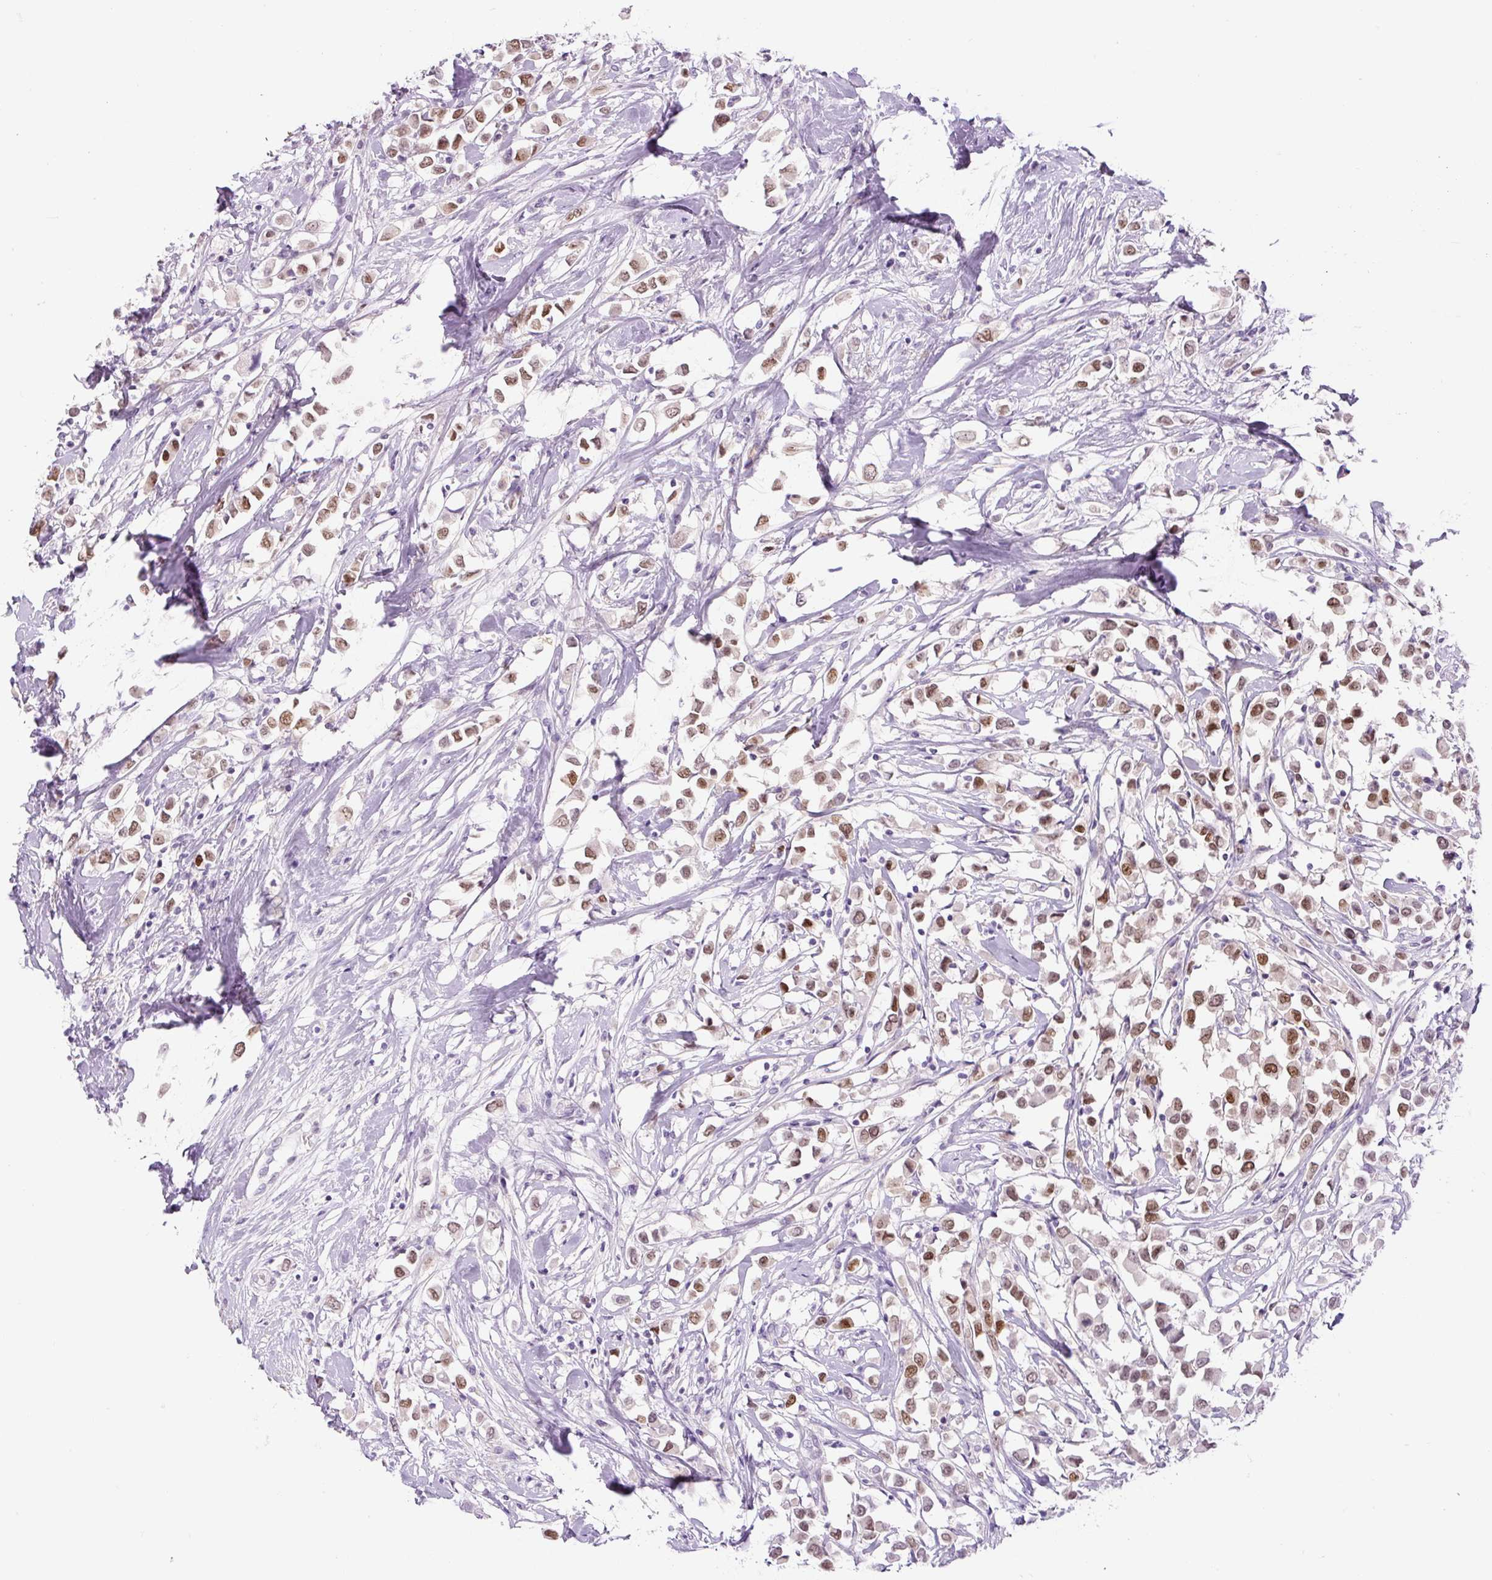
{"staining": {"intensity": "moderate", "quantity": ">75%", "location": "nuclear"}, "tissue": "breast cancer", "cell_type": "Tumor cells", "image_type": "cancer", "snomed": [{"axis": "morphology", "description": "Duct carcinoma"}, {"axis": "topography", "description": "Breast"}], "caption": "Immunohistochemistry (IHC) image of human breast intraductal carcinoma stained for a protein (brown), which exhibits medium levels of moderate nuclear positivity in about >75% of tumor cells.", "gene": "SIX1", "patient": {"sex": "female", "age": 61}}